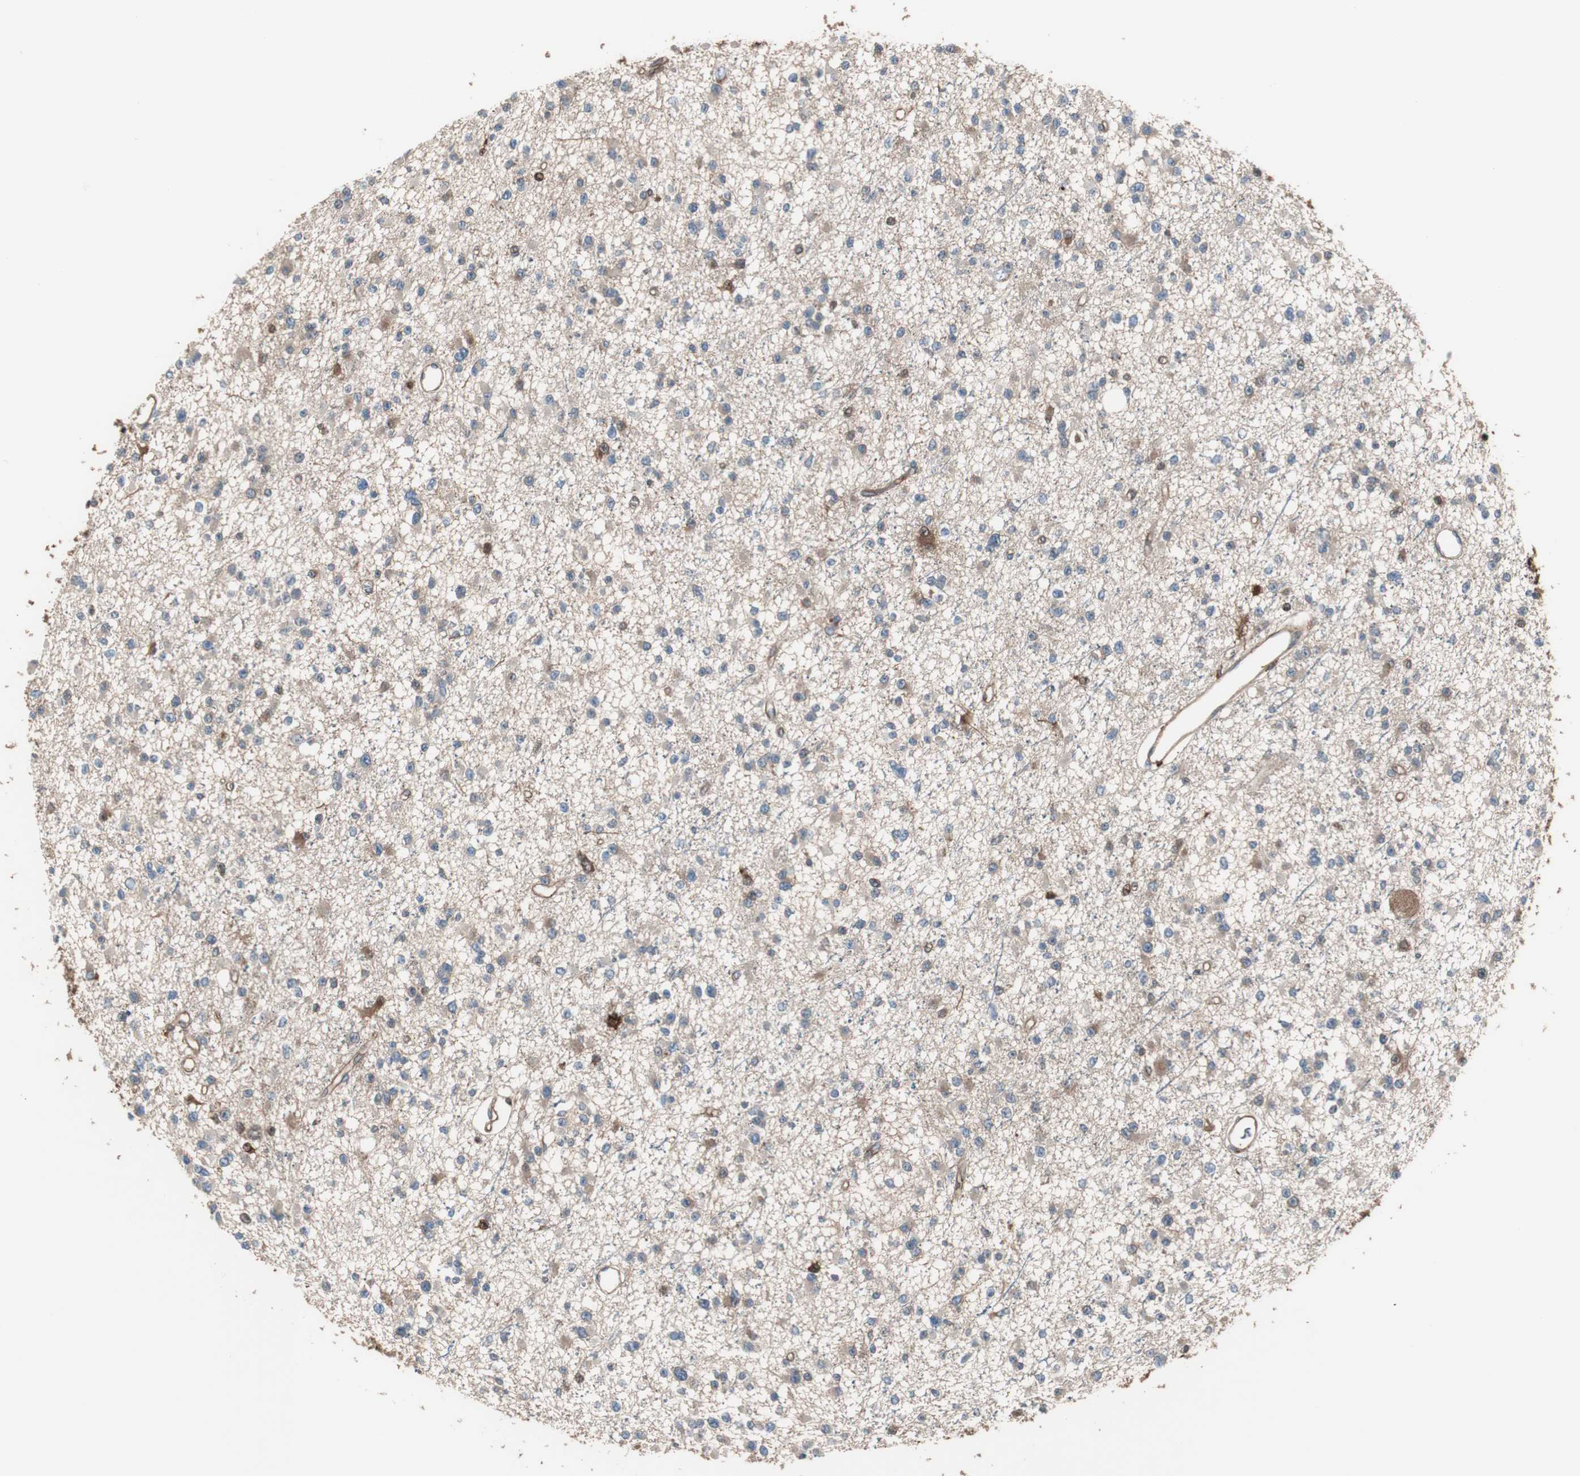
{"staining": {"intensity": "moderate", "quantity": "<25%", "location": "cytoplasmic/membranous"}, "tissue": "glioma", "cell_type": "Tumor cells", "image_type": "cancer", "snomed": [{"axis": "morphology", "description": "Glioma, malignant, Low grade"}, {"axis": "topography", "description": "Brain"}], "caption": "Protein staining of malignant low-grade glioma tissue shows moderate cytoplasmic/membranous positivity in approximately <25% of tumor cells. (IHC, brightfield microscopy, high magnification).", "gene": "B2M", "patient": {"sex": "female", "age": 22}}